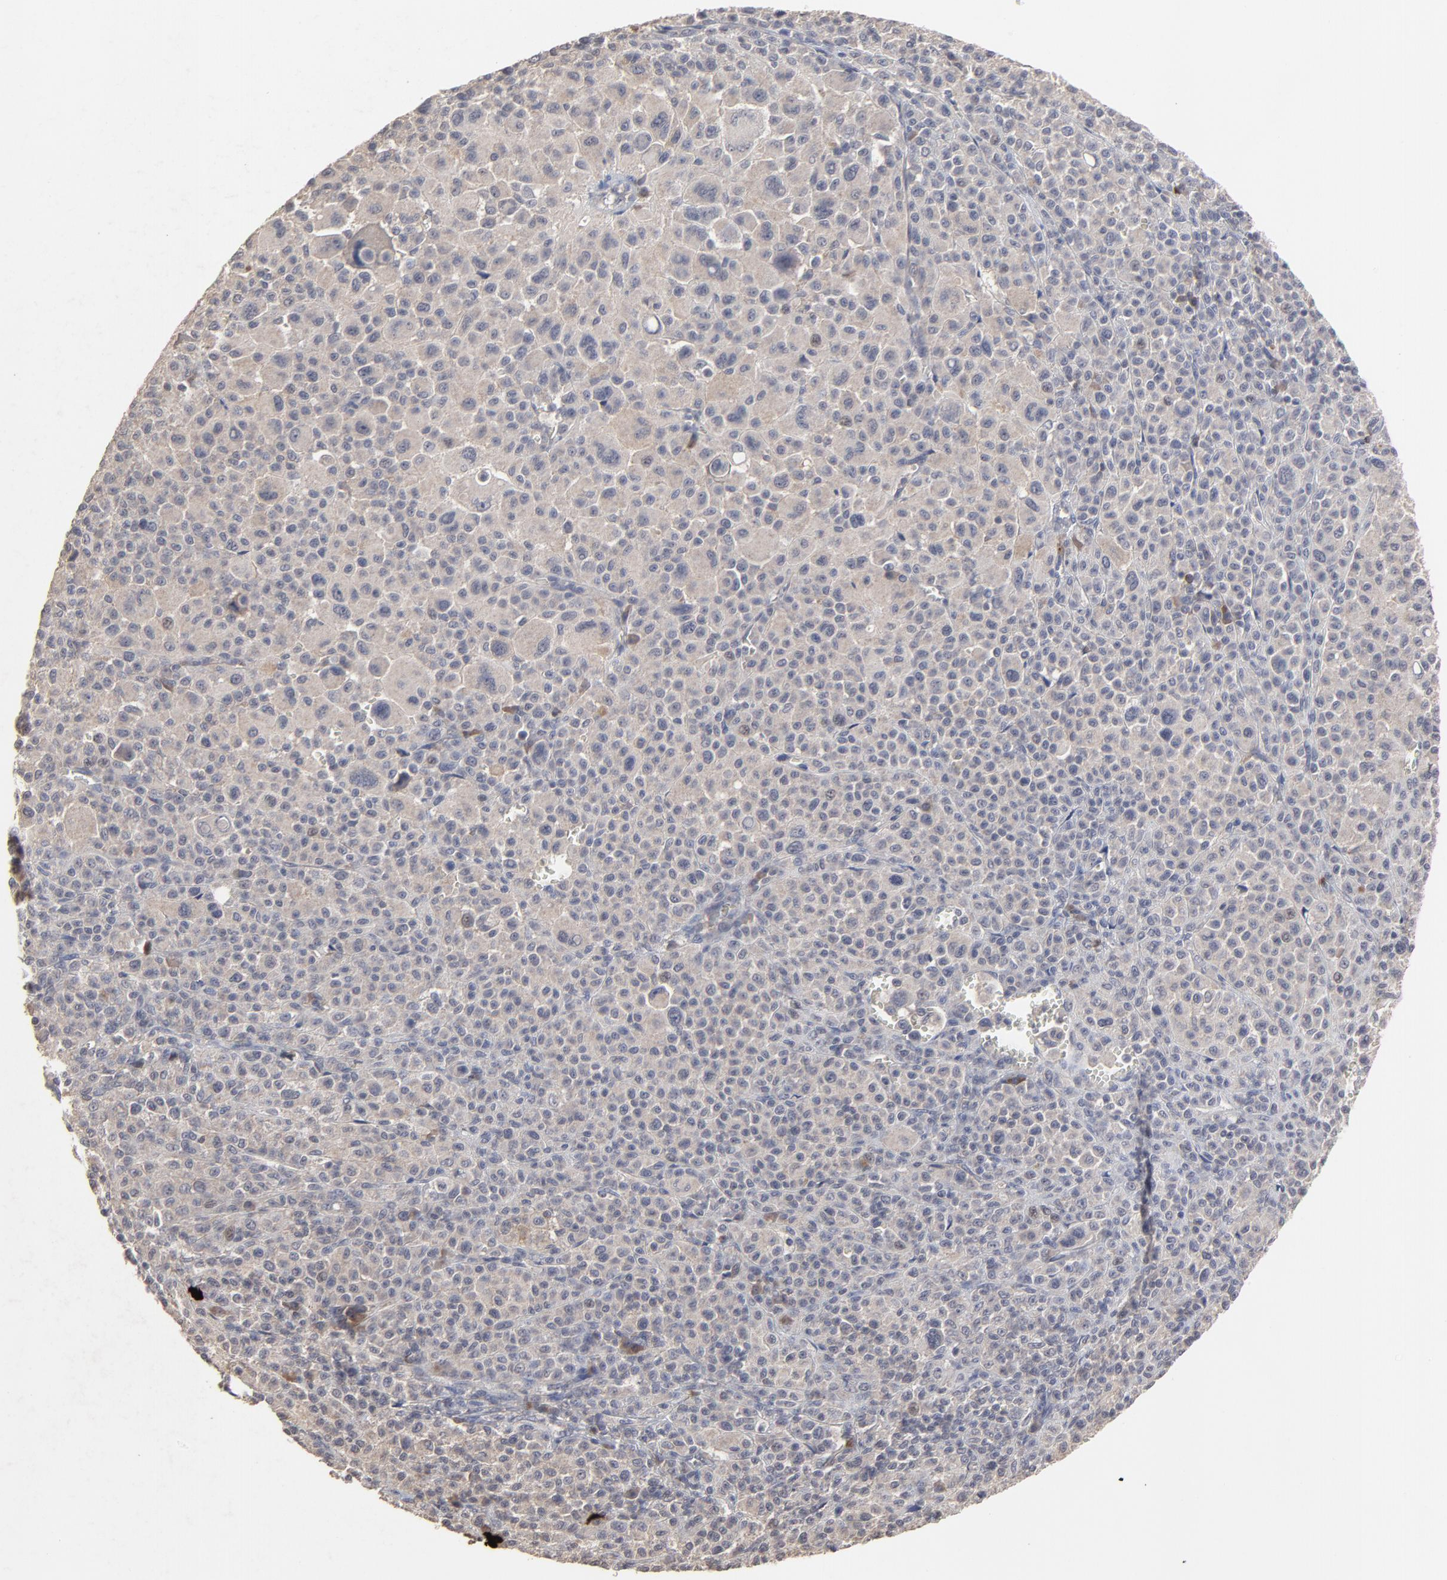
{"staining": {"intensity": "negative", "quantity": "none", "location": "none"}, "tissue": "melanoma", "cell_type": "Tumor cells", "image_type": "cancer", "snomed": [{"axis": "morphology", "description": "Malignant melanoma, Metastatic site"}, {"axis": "topography", "description": "Skin"}], "caption": "Image shows no significant protein staining in tumor cells of melanoma.", "gene": "VPREB3", "patient": {"sex": "female", "age": 74}}